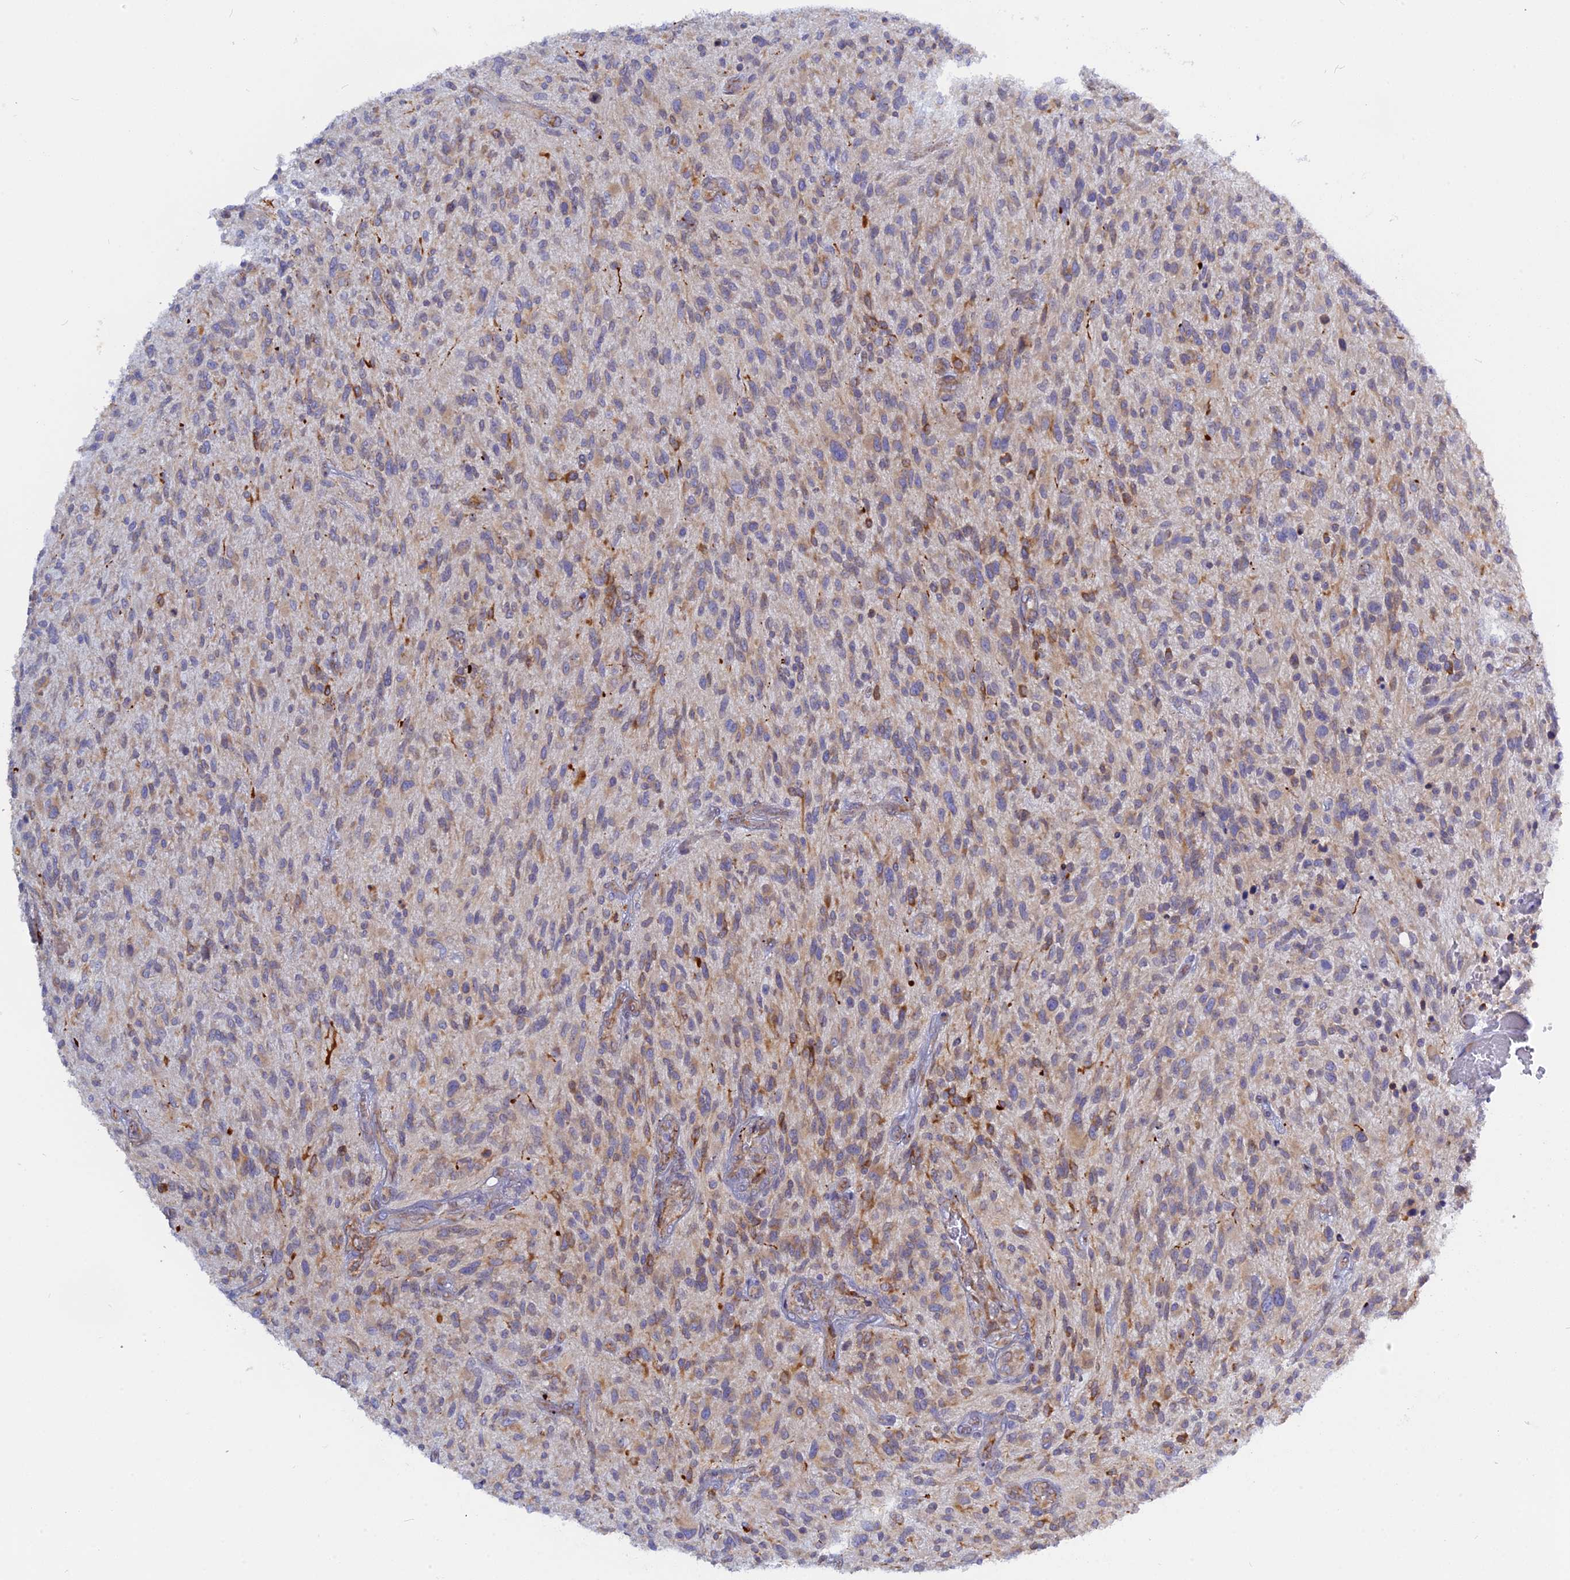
{"staining": {"intensity": "moderate", "quantity": "<25%", "location": "cytoplasmic/membranous"}, "tissue": "glioma", "cell_type": "Tumor cells", "image_type": "cancer", "snomed": [{"axis": "morphology", "description": "Glioma, malignant, High grade"}, {"axis": "topography", "description": "Brain"}], "caption": "IHC photomicrograph of human glioma stained for a protein (brown), which shows low levels of moderate cytoplasmic/membranous positivity in about <25% of tumor cells.", "gene": "TLCD1", "patient": {"sex": "male", "age": 47}}